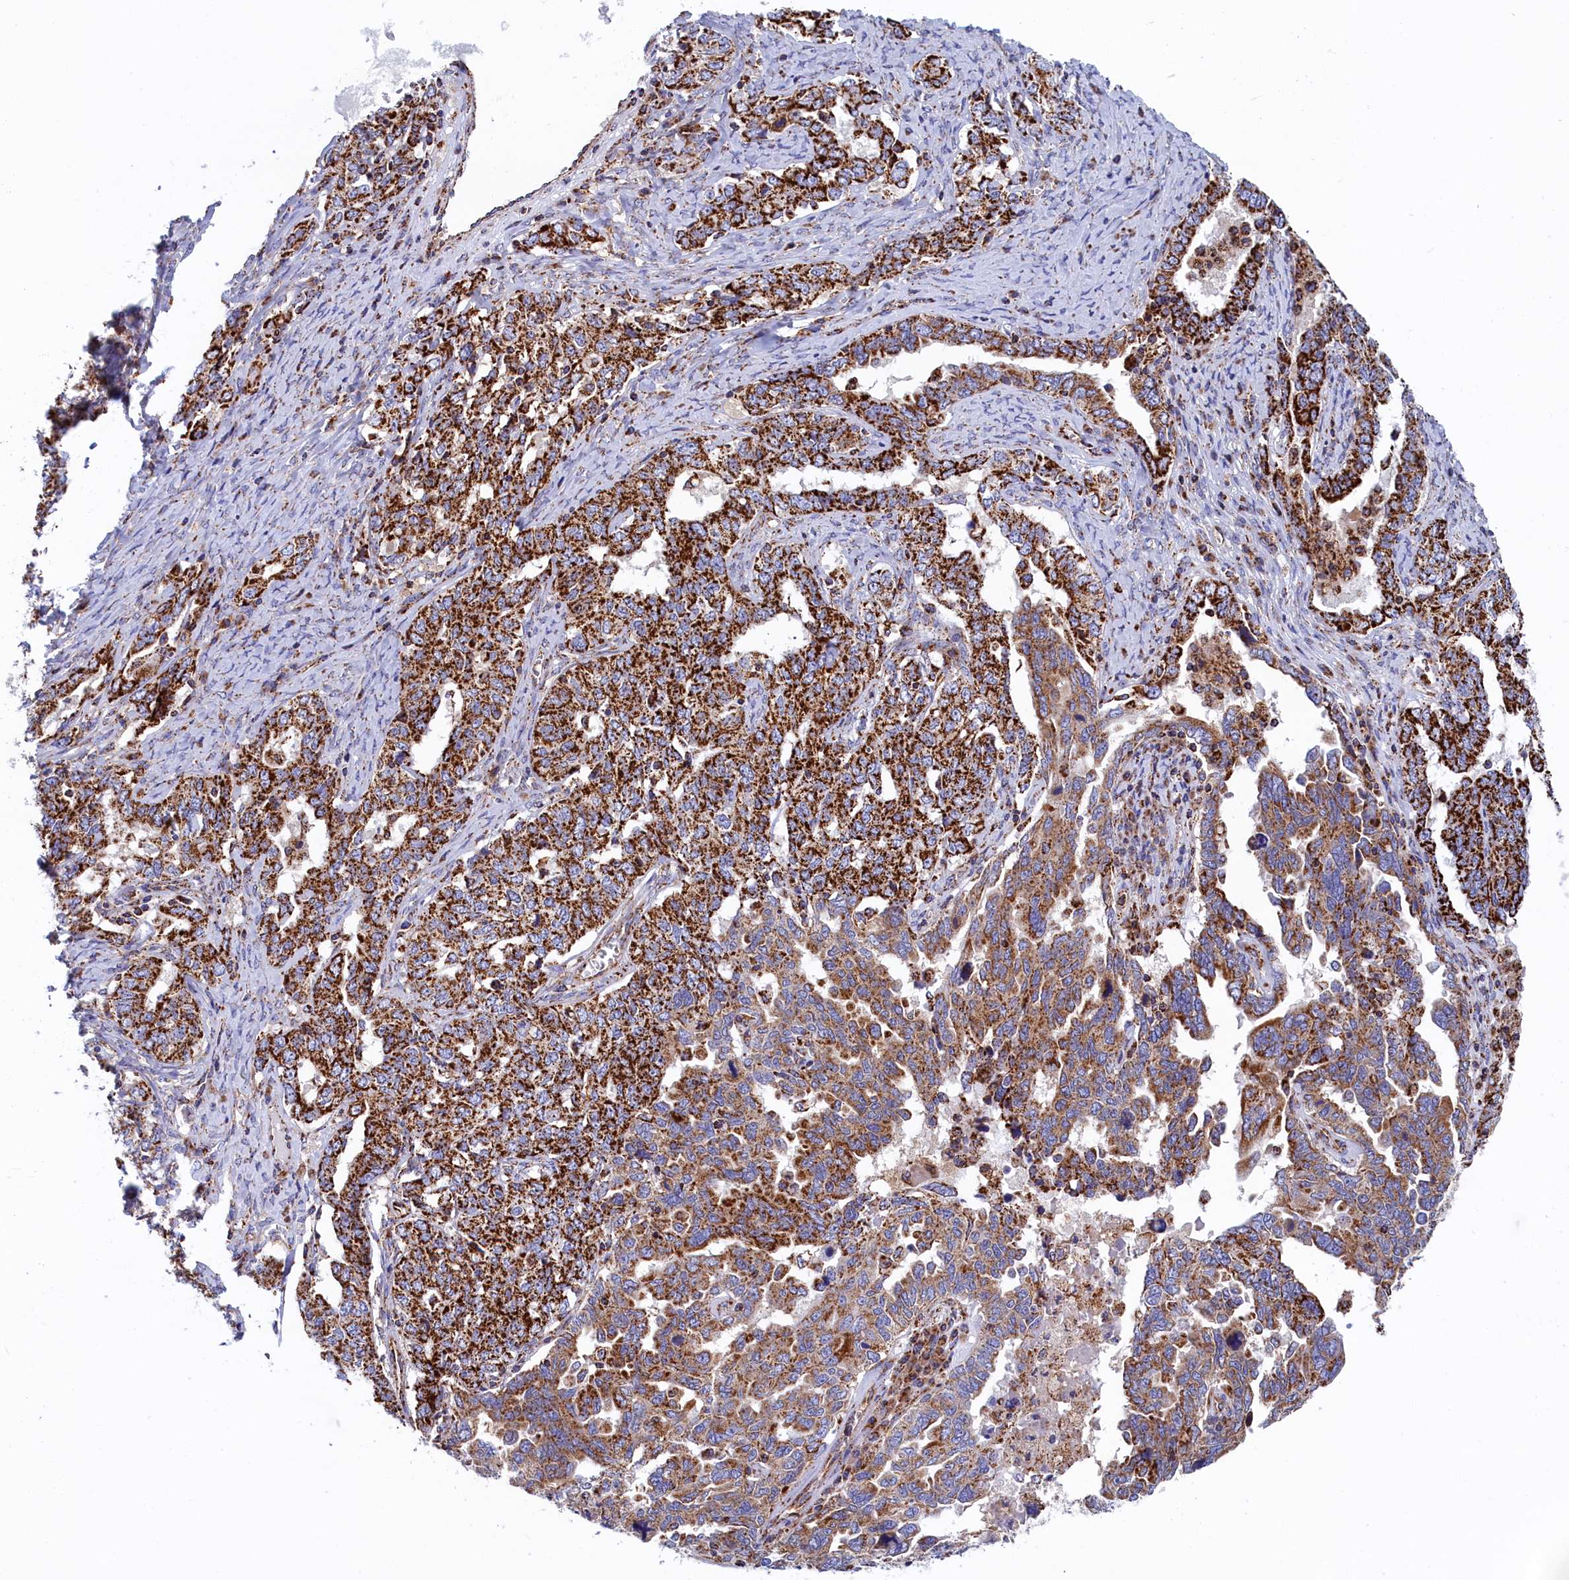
{"staining": {"intensity": "strong", "quantity": ">75%", "location": "cytoplasmic/membranous"}, "tissue": "ovarian cancer", "cell_type": "Tumor cells", "image_type": "cancer", "snomed": [{"axis": "morphology", "description": "Carcinoma, endometroid"}, {"axis": "topography", "description": "Ovary"}], "caption": "High-power microscopy captured an immunohistochemistry photomicrograph of ovarian cancer, revealing strong cytoplasmic/membranous expression in approximately >75% of tumor cells.", "gene": "WDR83", "patient": {"sex": "female", "age": 62}}